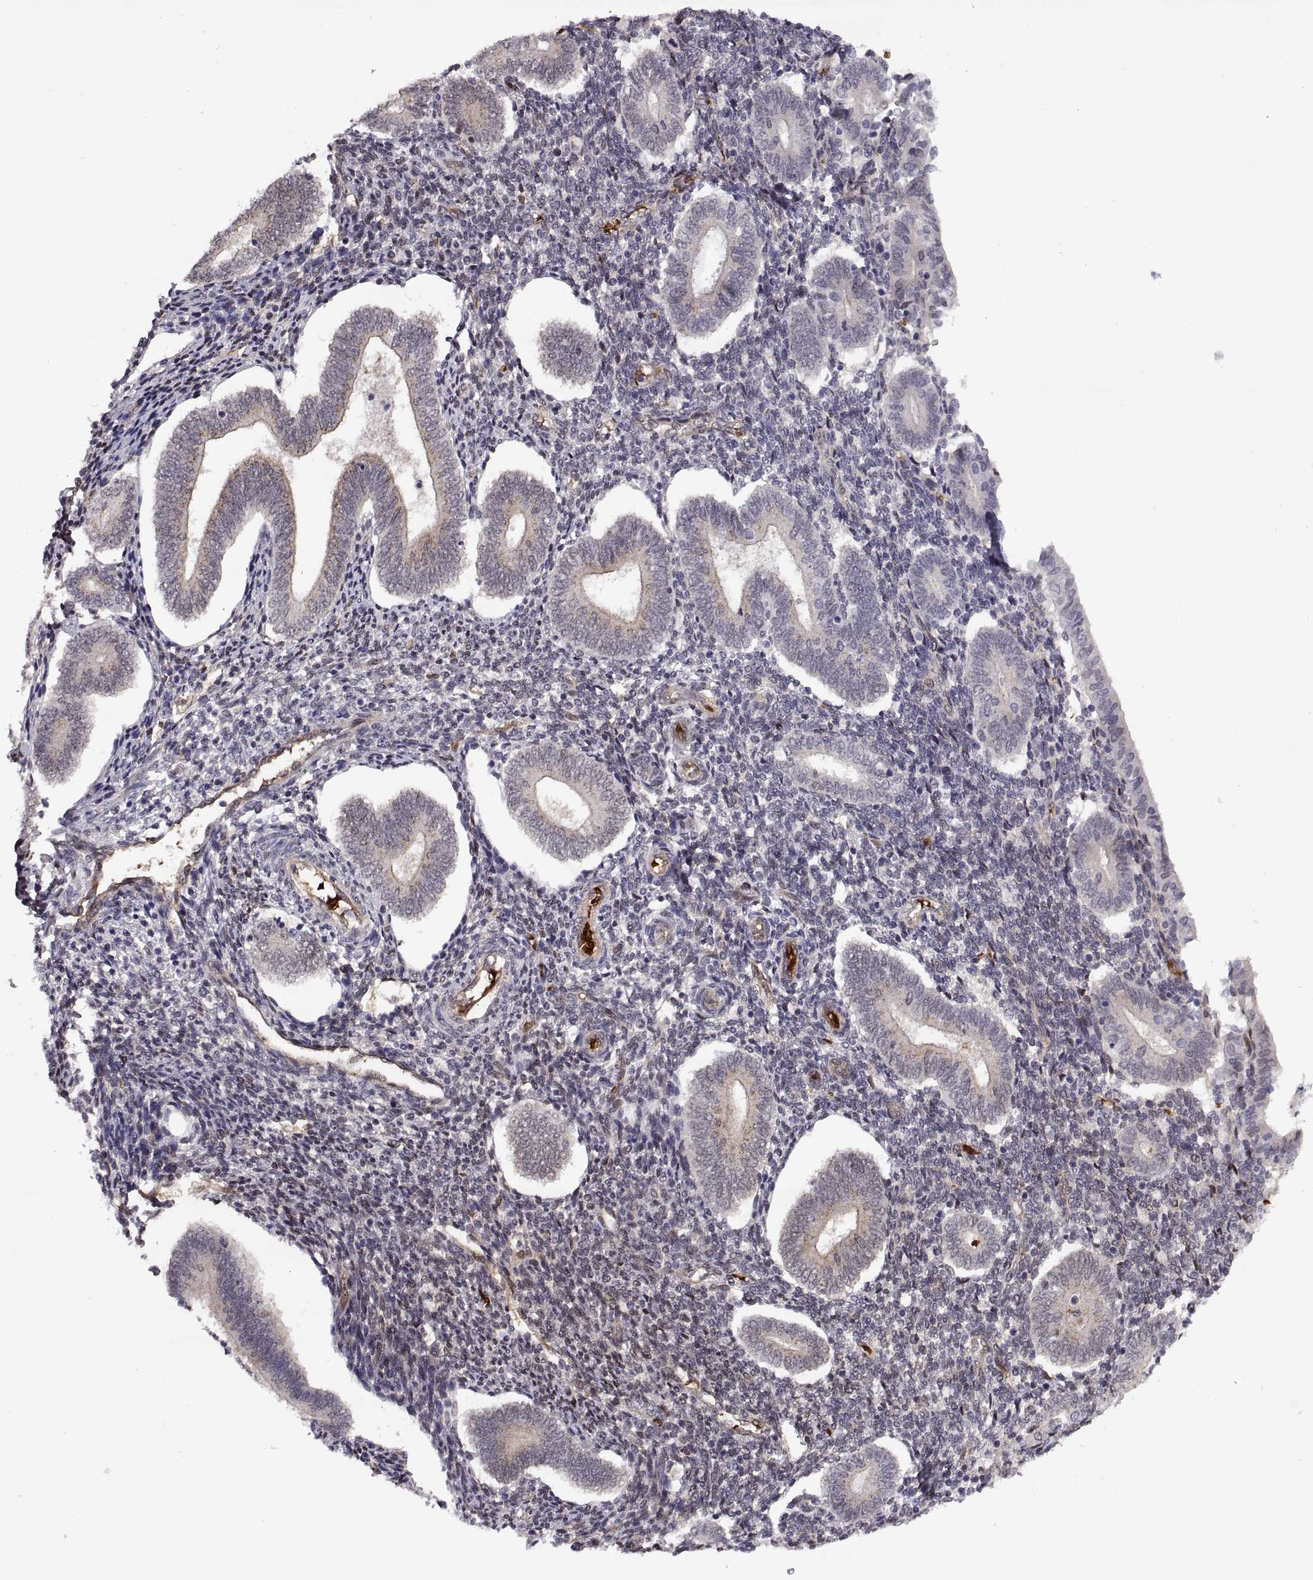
{"staining": {"intensity": "negative", "quantity": "none", "location": "none"}, "tissue": "endometrium", "cell_type": "Cells in endometrial stroma", "image_type": "normal", "snomed": [{"axis": "morphology", "description": "Normal tissue, NOS"}, {"axis": "topography", "description": "Endometrium"}], "caption": "Immunohistochemical staining of benign human endometrium reveals no significant expression in cells in endometrial stroma.", "gene": "ARRB1", "patient": {"sex": "female", "age": 40}}